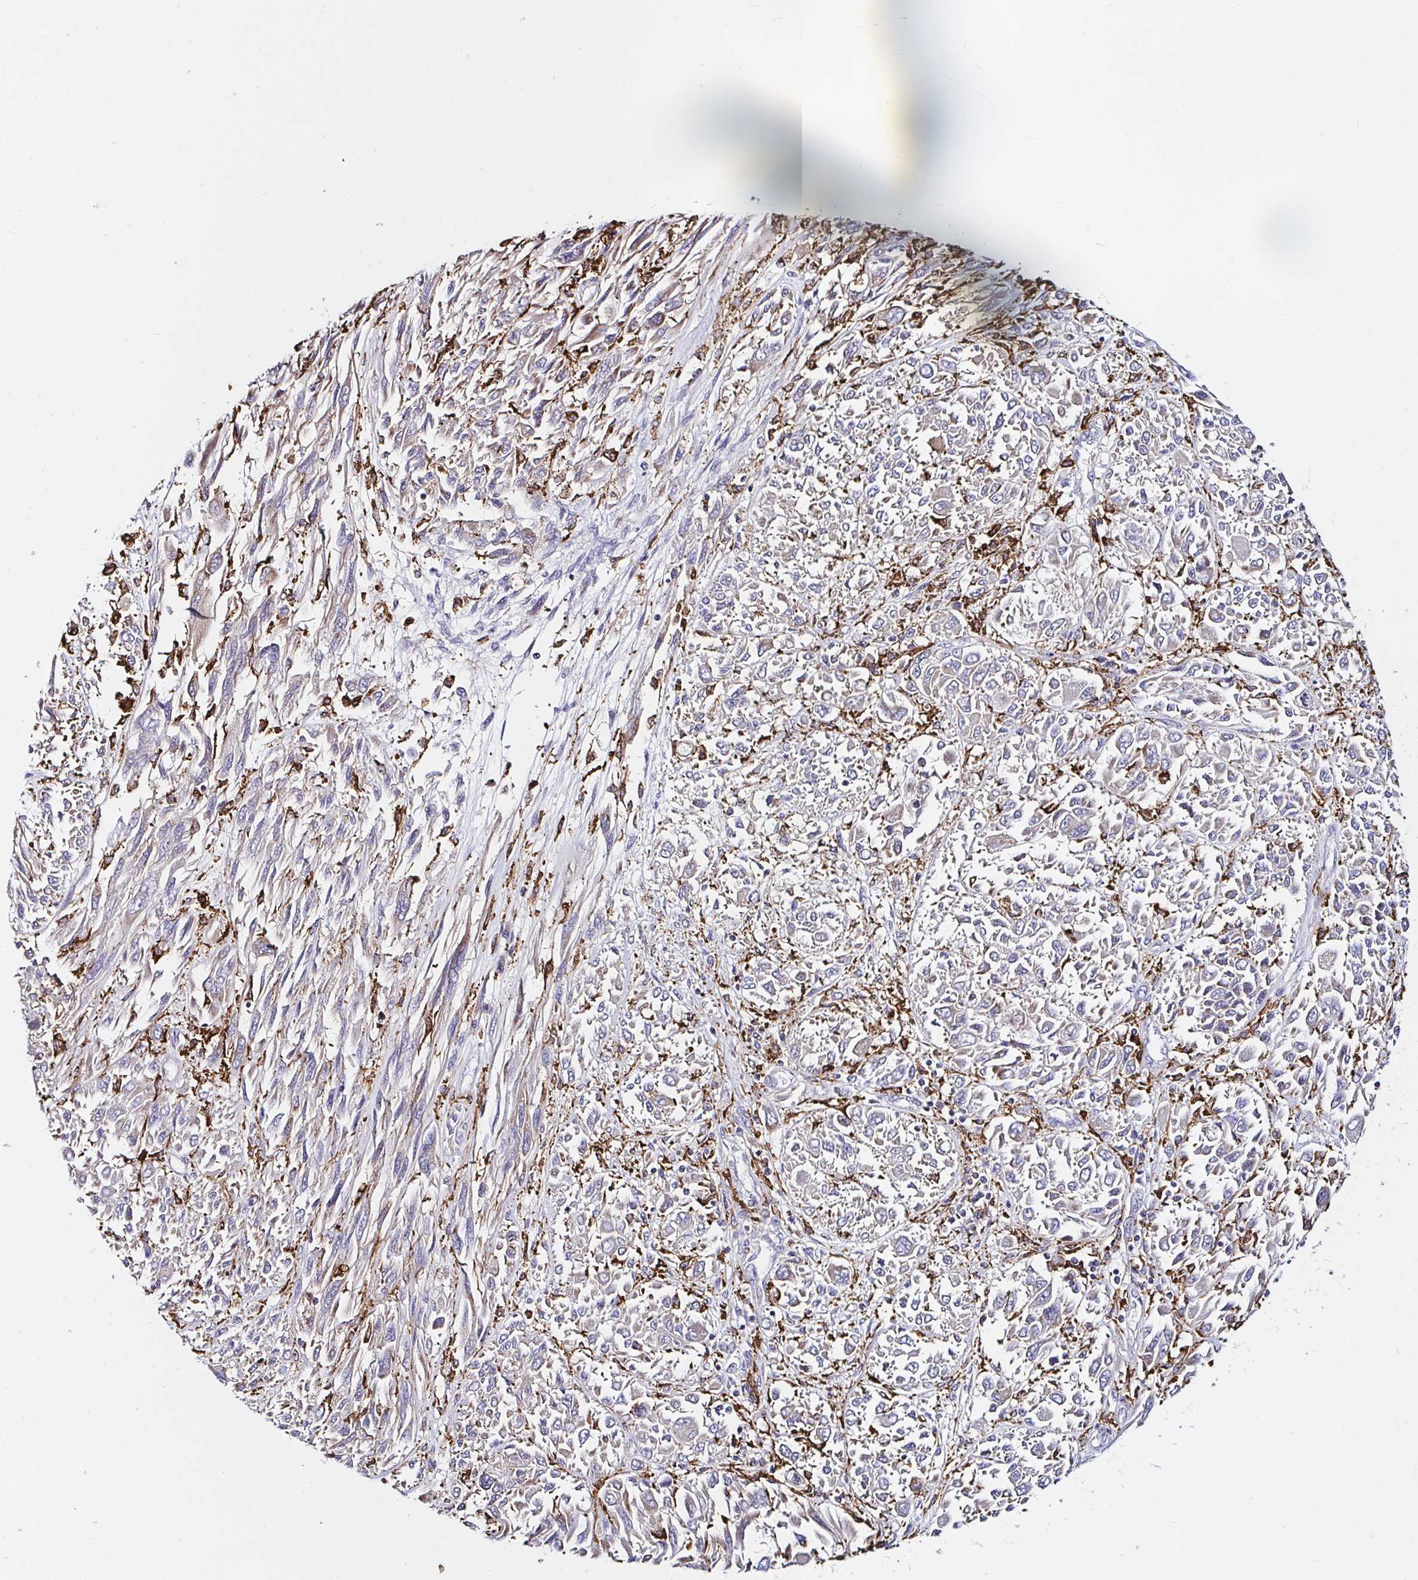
{"staining": {"intensity": "weak", "quantity": "<25%", "location": "cytoplasmic/membranous"}, "tissue": "melanoma", "cell_type": "Tumor cells", "image_type": "cancer", "snomed": [{"axis": "morphology", "description": "Malignant melanoma, NOS"}, {"axis": "topography", "description": "Skin"}], "caption": "Tumor cells are negative for protein expression in human malignant melanoma.", "gene": "MSR1", "patient": {"sex": "female", "age": 91}}